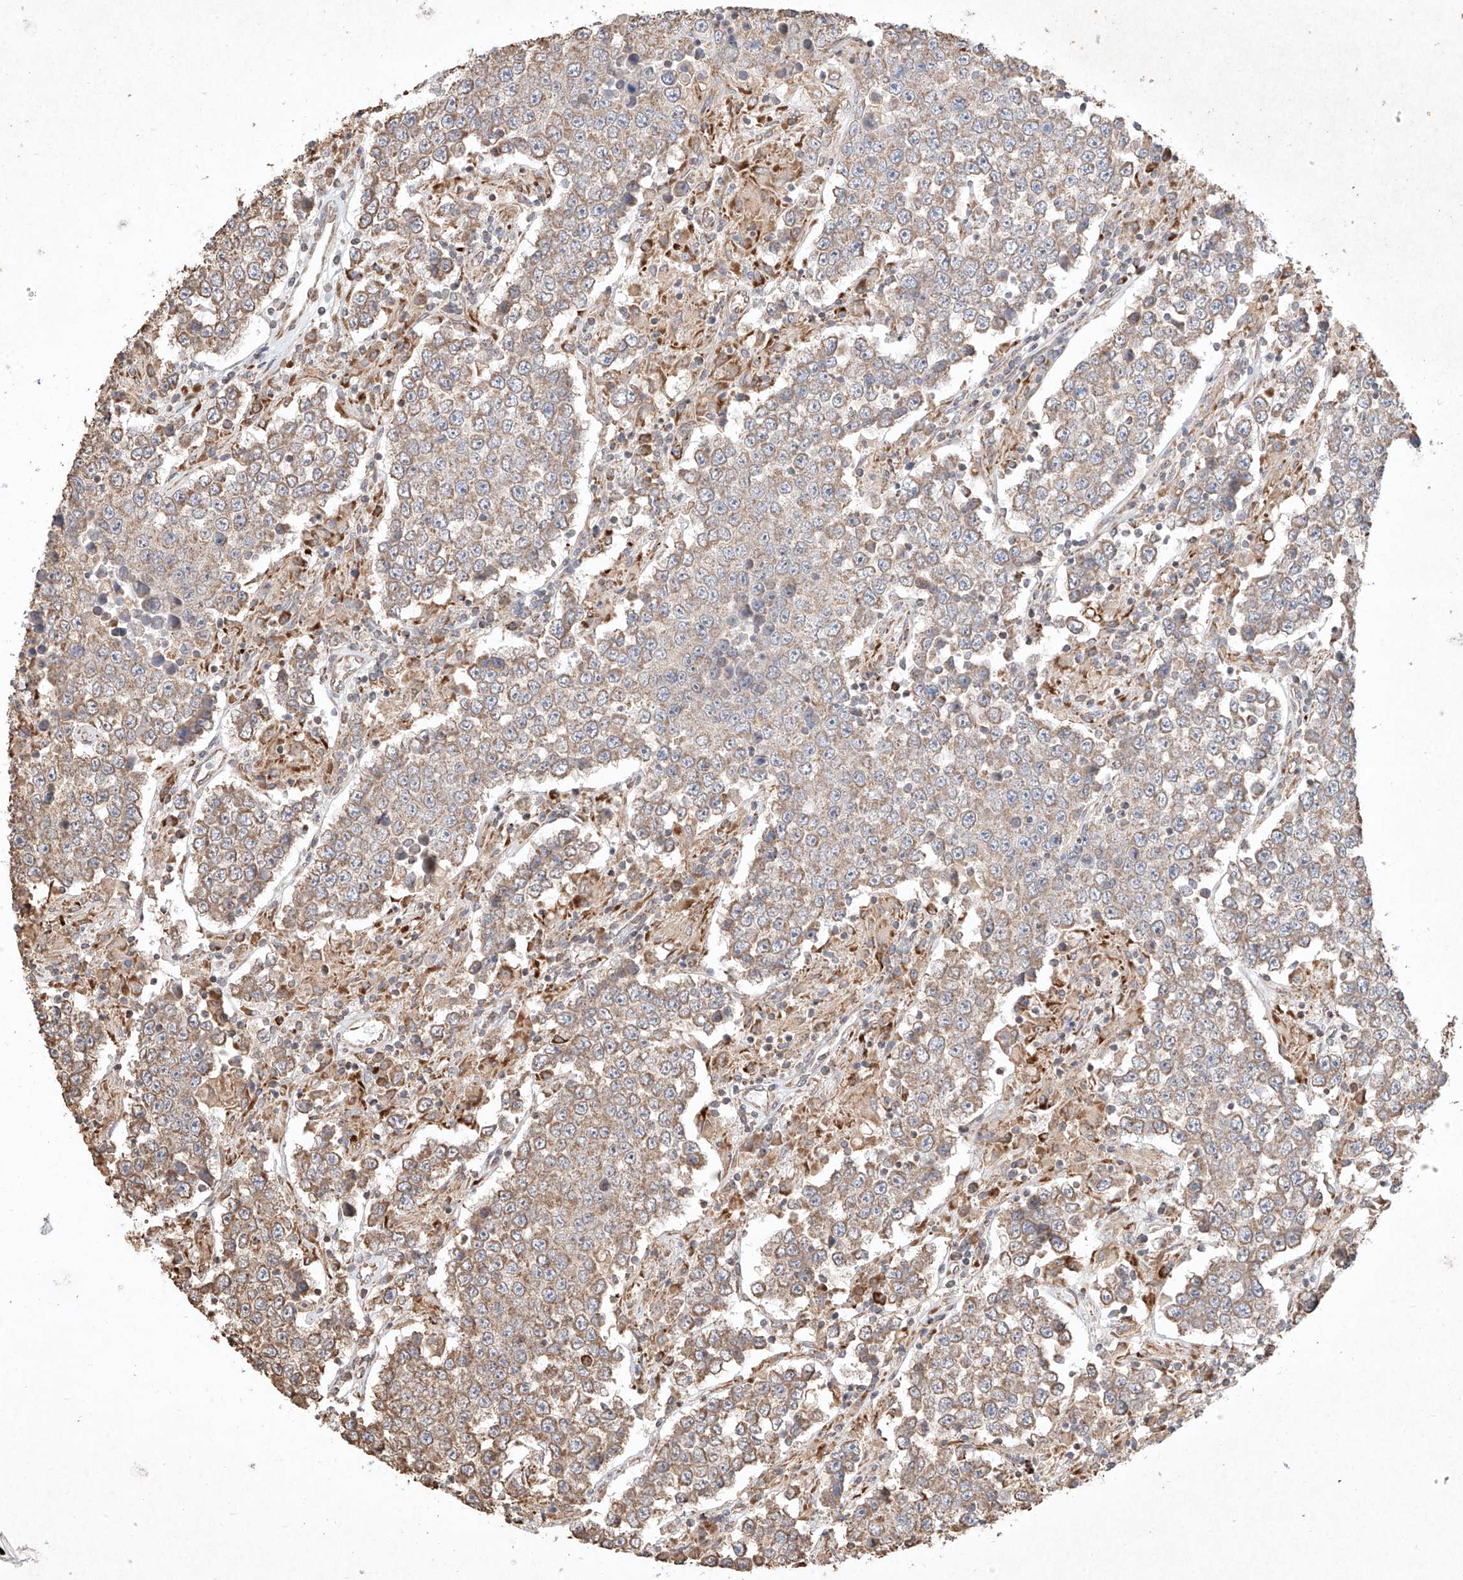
{"staining": {"intensity": "weak", "quantity": ">75%", "location": "cytoplasmic/membranous"}, "tissue": "testis cancer", "cell_type": "Tumor cells", "image_type": "cancer", "snomed": [{"axis": "morphology", "description": "Normal tissue, NOS"}, {"axis": "morphology", "description": "Urothelial carcinoma, High grade"}, {"axis": "morphology", "description": "Seminoma, NOS"}, {"axis": "morphology", "description": "Carcinoma, Embryonal, NOS"}, {"axis": "topography", "description": "Urinary bladder"}, {"axis": "topography", "description": "Testis"}], "caption": "The immunohistochemical stain highlights weak cytoplasmic/membranous expression in tumor cells of testis seminoma tissue.", "gene": "SEMA3B", "patient": {"sex": "male", "age": 41}}